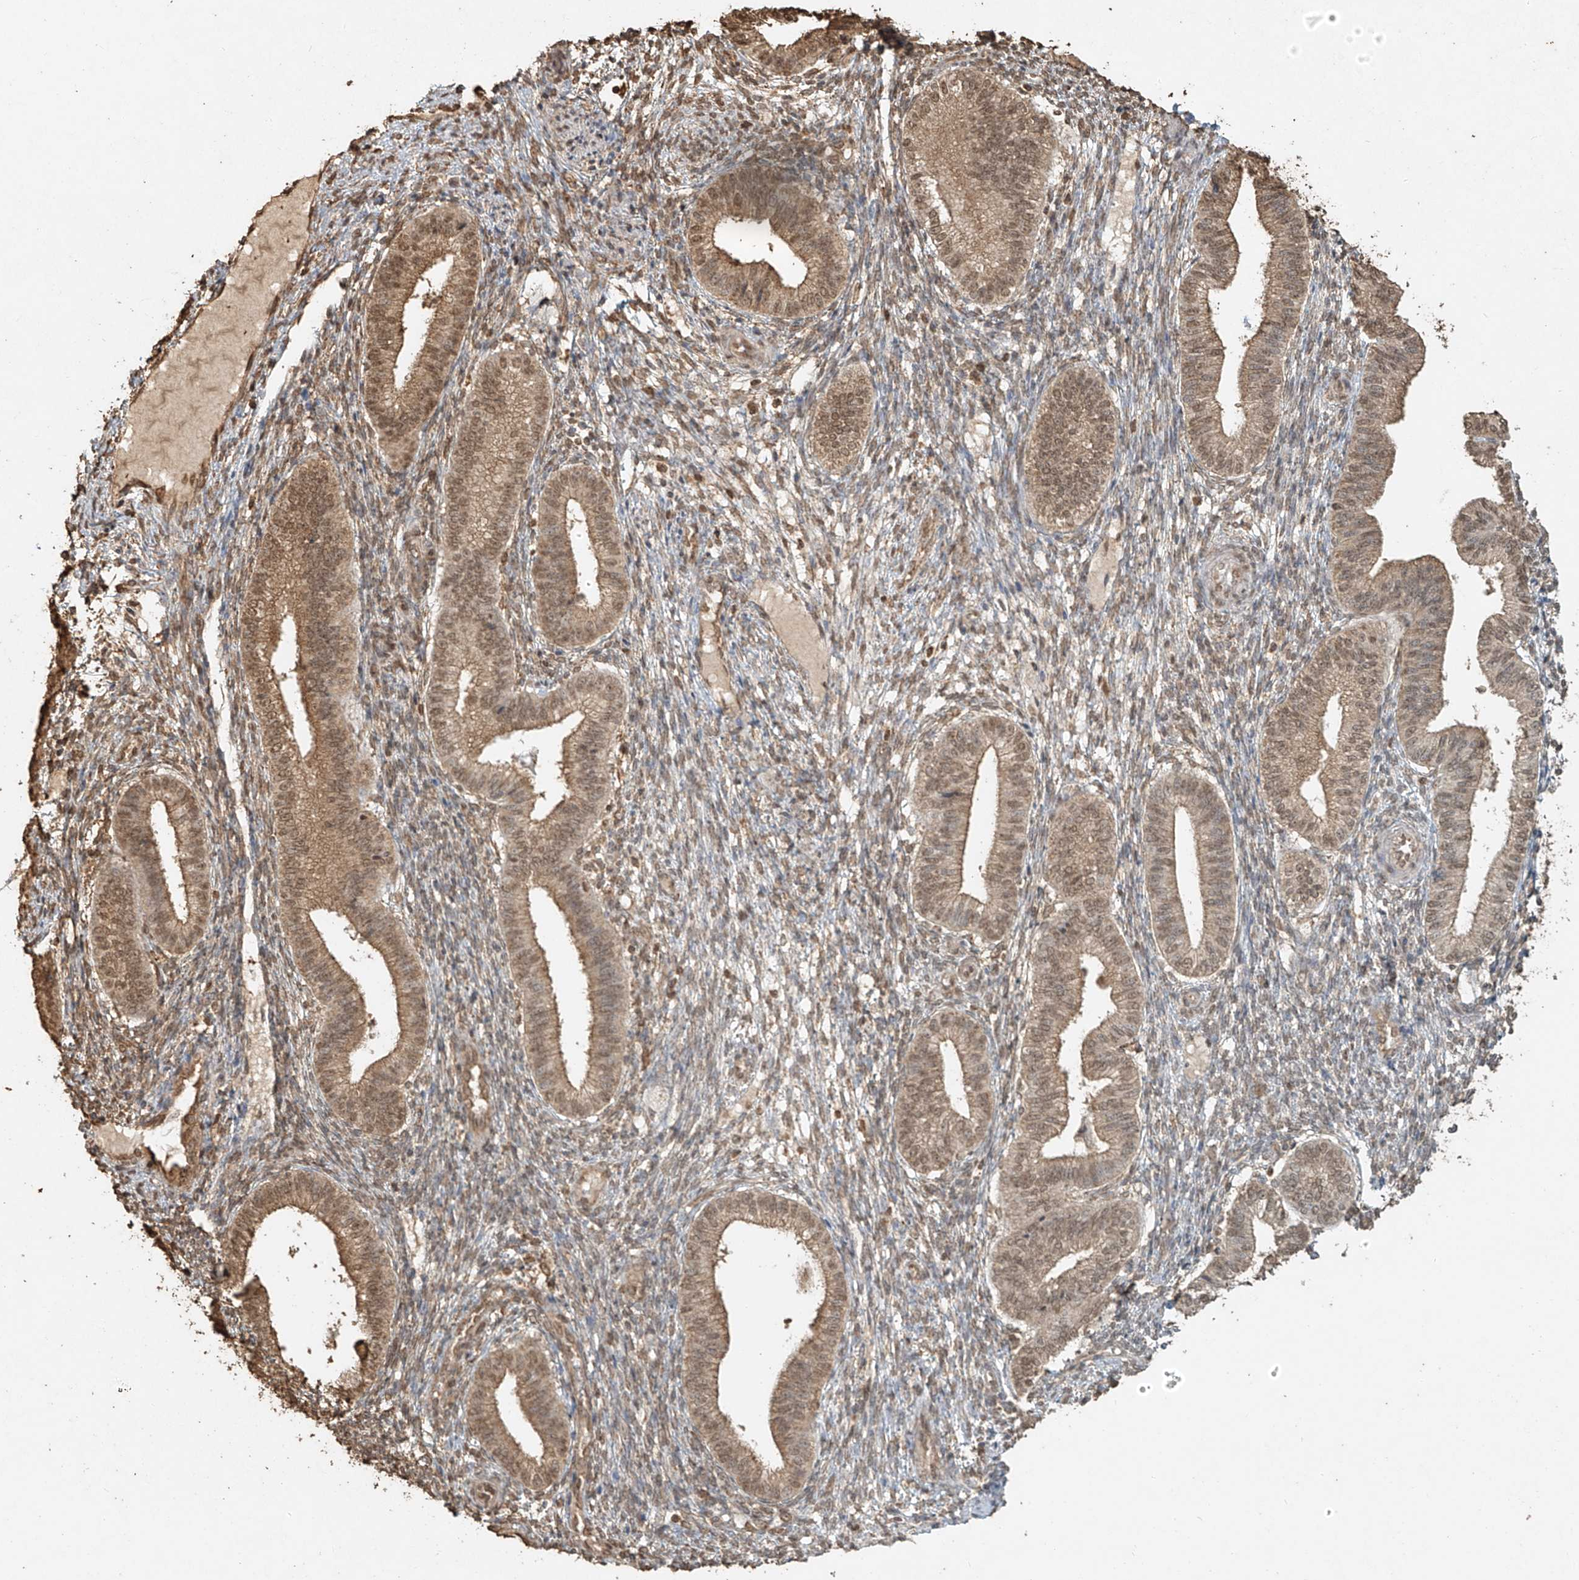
{"staining": {"intensity": "moderate", "quantity": "25%-75%", "location": "cytoplasmic/membranous,nuclear"}, "tissue": "endometrium", "cell_type": "Cells in endometrial stroma", "image_type": "normal", "snomed": [{"axis": "morphology", "description": "Normal tissue, NOS"}, {"axis": "topography", "description": "Endometrium"}], "caption": "DAB immunohistochemical staining of benign human endometrium displays moderate cytoplasmic/membranous,nuclear protein positivity in about 25%-75% of cells in endometrial stroma. (Brightfield microscopy of DAB IHC at high magnification).", "gene": "TIGAR", "patient": {"sex": "female", "age": 39}}